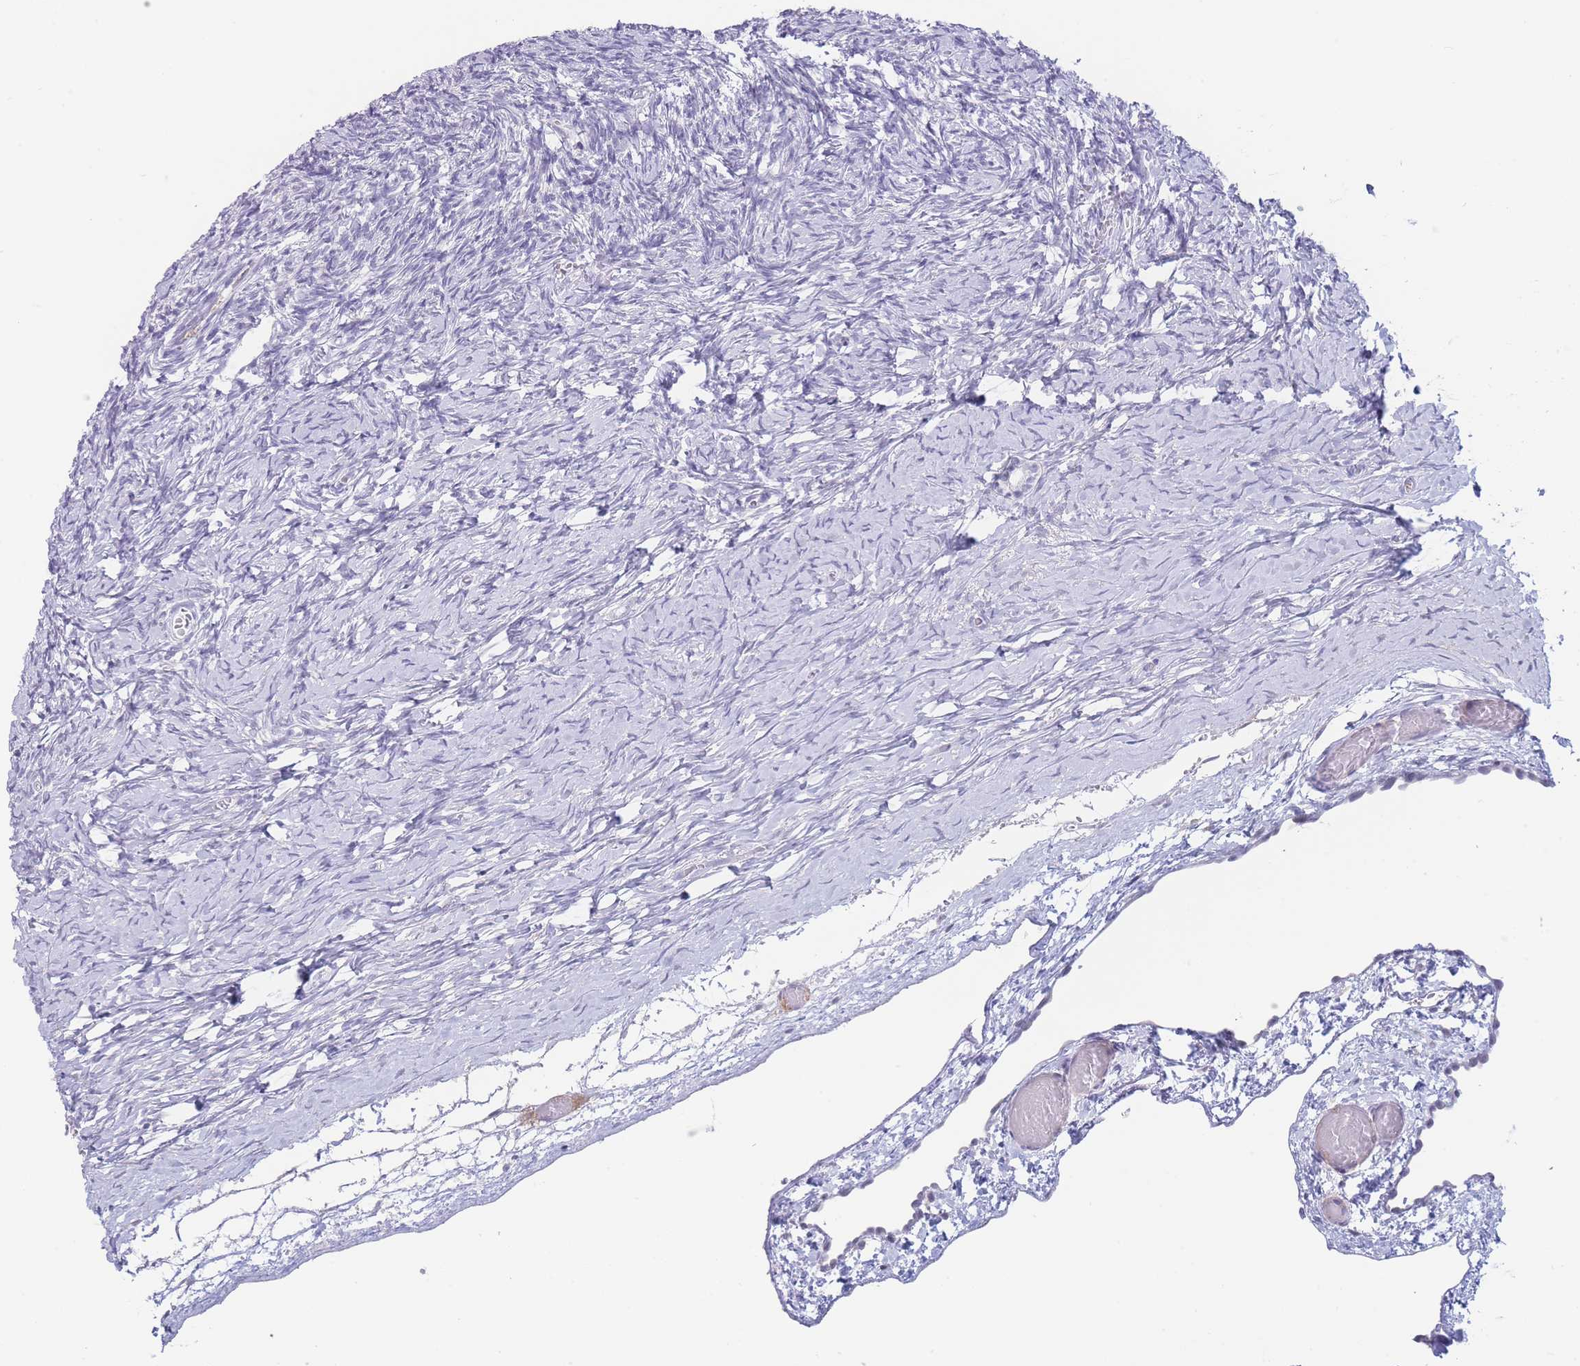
{"staining": {"intensity": "negative", "quantity": "none", "location": "none"}, "tissue": "ovary", "cell_type": "Follicle cells", "image_type": "normal", "snomed": [{"axis": "morphology", "description": "Normal tissue, NOS"}, {"axis": "topography", "description": "Ovary"}], "caption": "Follicle cells are negative for protein expression in unremarkable human ovary. (DAB (3,3'-diaminobenzidine) immunohistochemistry (IHC), high magnification).", "gene": "ASAP3", "patient": {"sex": "female", "age": 39}}